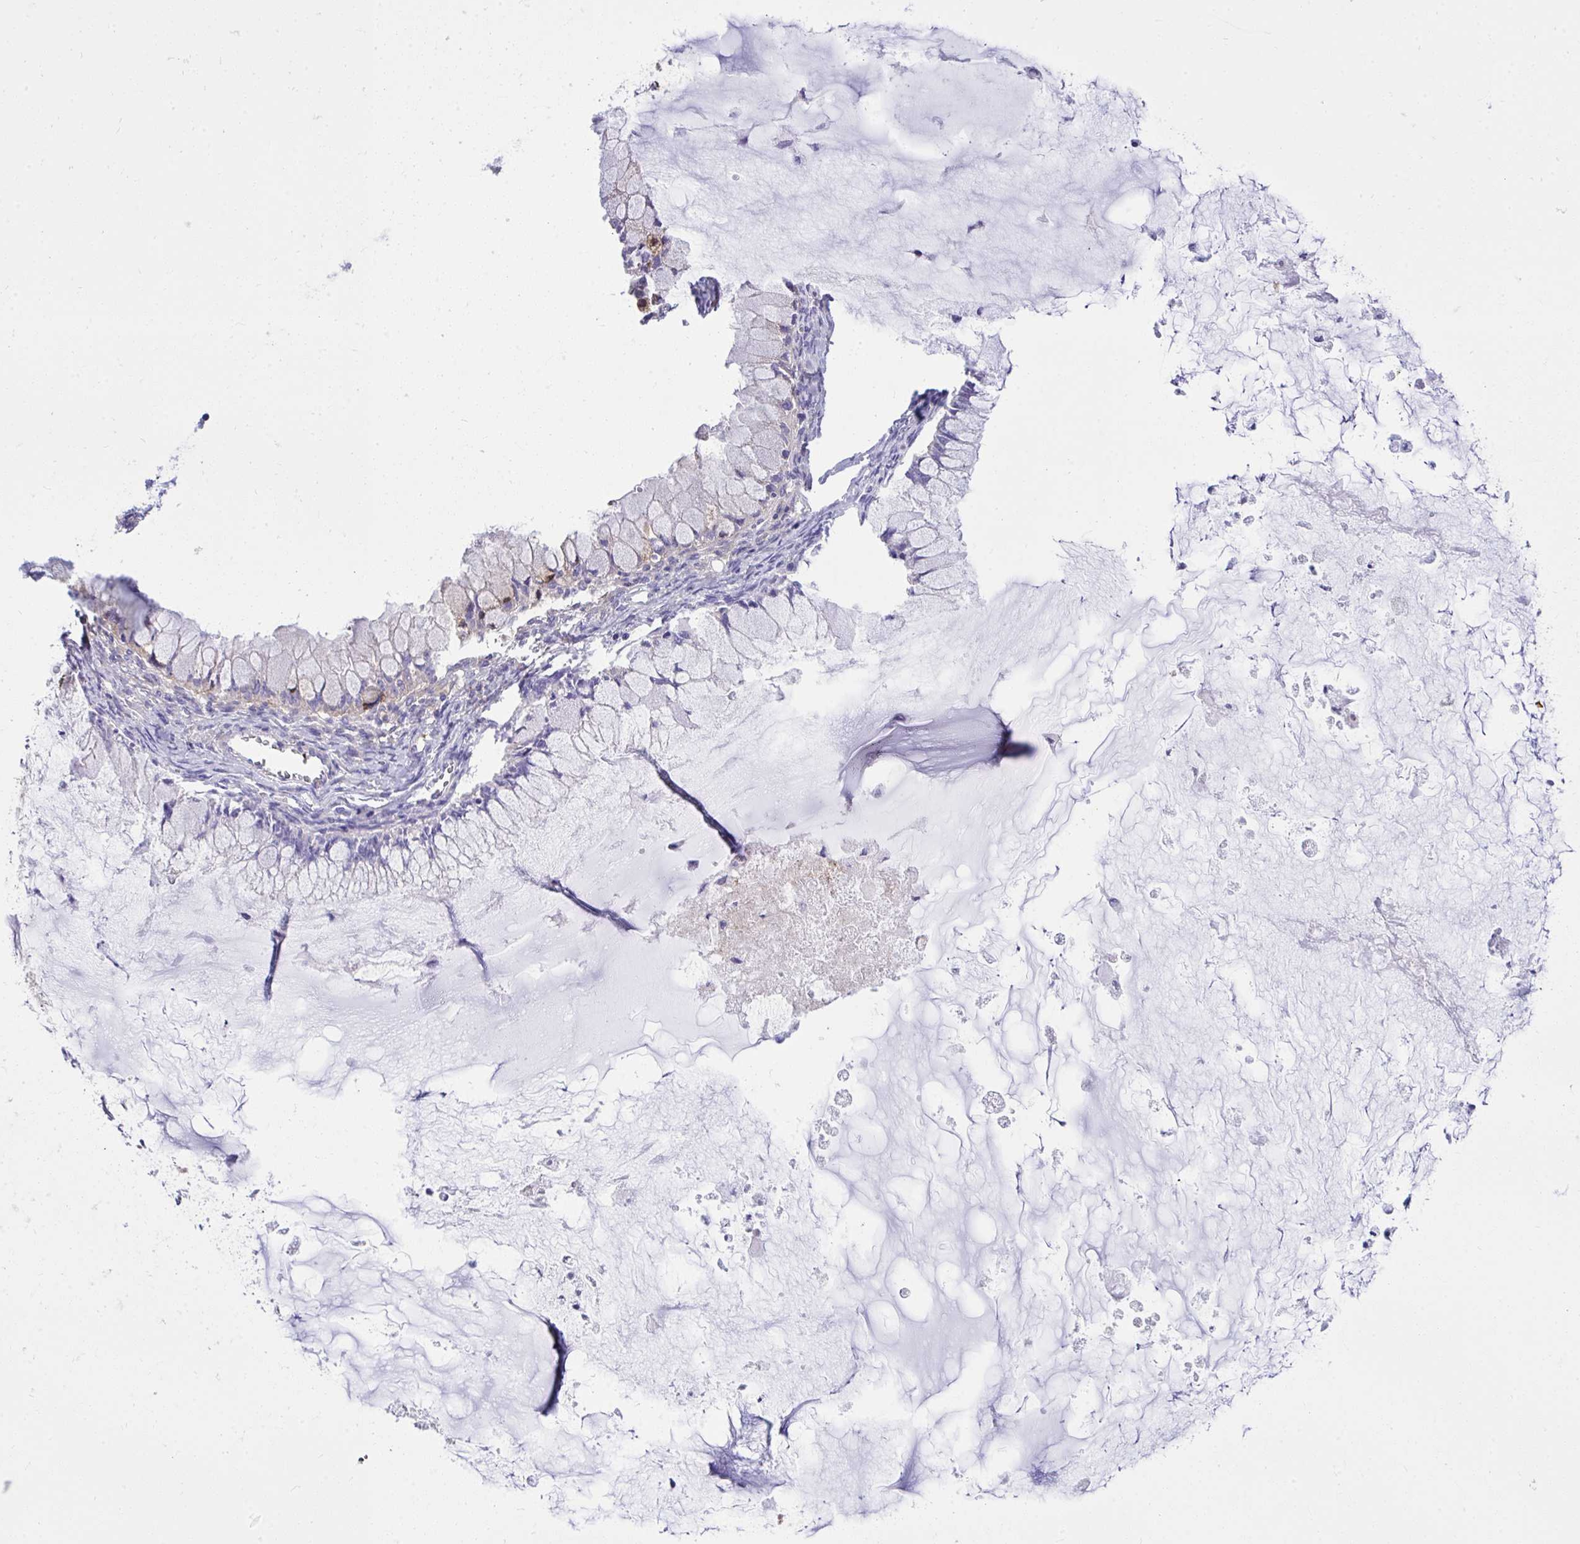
{"staining": {"intensity": "weak", "quantity": "<25%", "location": "cytoplasmic/membranous"}, "tissue": "ovarian cancer", "cell_type": "Tumor cells", "image_type": "cancer", "snomed": [{"axis": "morphology", "description": "Cystadenocarcinoma, mucinous, NOS"}, {"axis": "topography", "description": "Ovary"}], "caption": "Tumor cells are negative for brown protein staining in ovarian cancer. (DAB (3,3'-diaminobenzidine) immunohistochemistry visualized using brightfield microscopy, high magnification).", "gene": "HRG", "patient": {"sex": "female", "age": 34}}